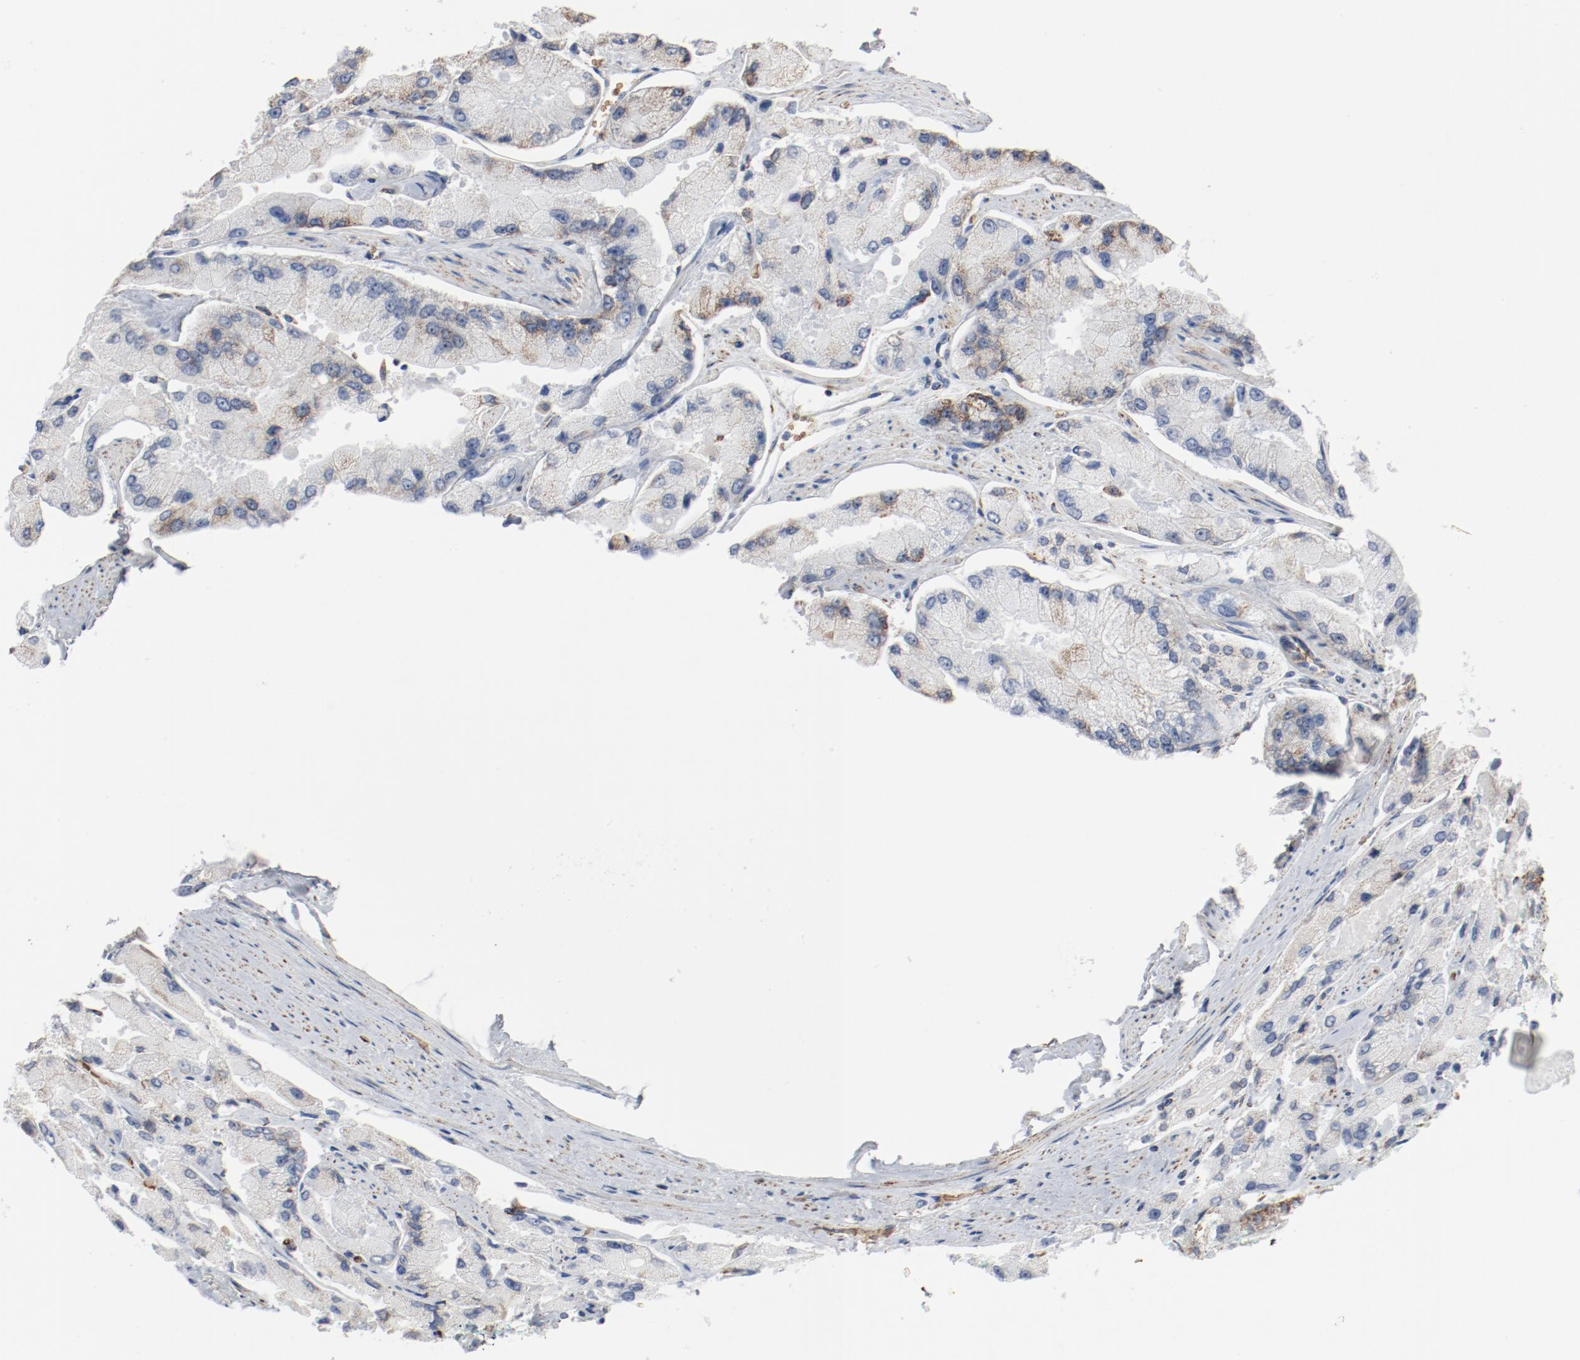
{"staining": {"intensity": "moderate", "quantity": "<25%", "location": "cytoplasmic/membranous"}, "tissue": "prostate cancer", "cell_type": "Tumor cells", "image_type": "cancer", "snomed": [{"axis": "morphology", "description": "Adenocarcinoma, High grade"}, {"axis": "topography", "description": "Prostate"}], "caption": "Human prostate cancer (adenocarcinoma (high-grade)) stained for a protein (brown) shows moderate cytoplasmic/membranous positive expression in about <25% of tumor cells.", "gene": "NDUFB8", "patient": {"sex": "male", "age": 58}}